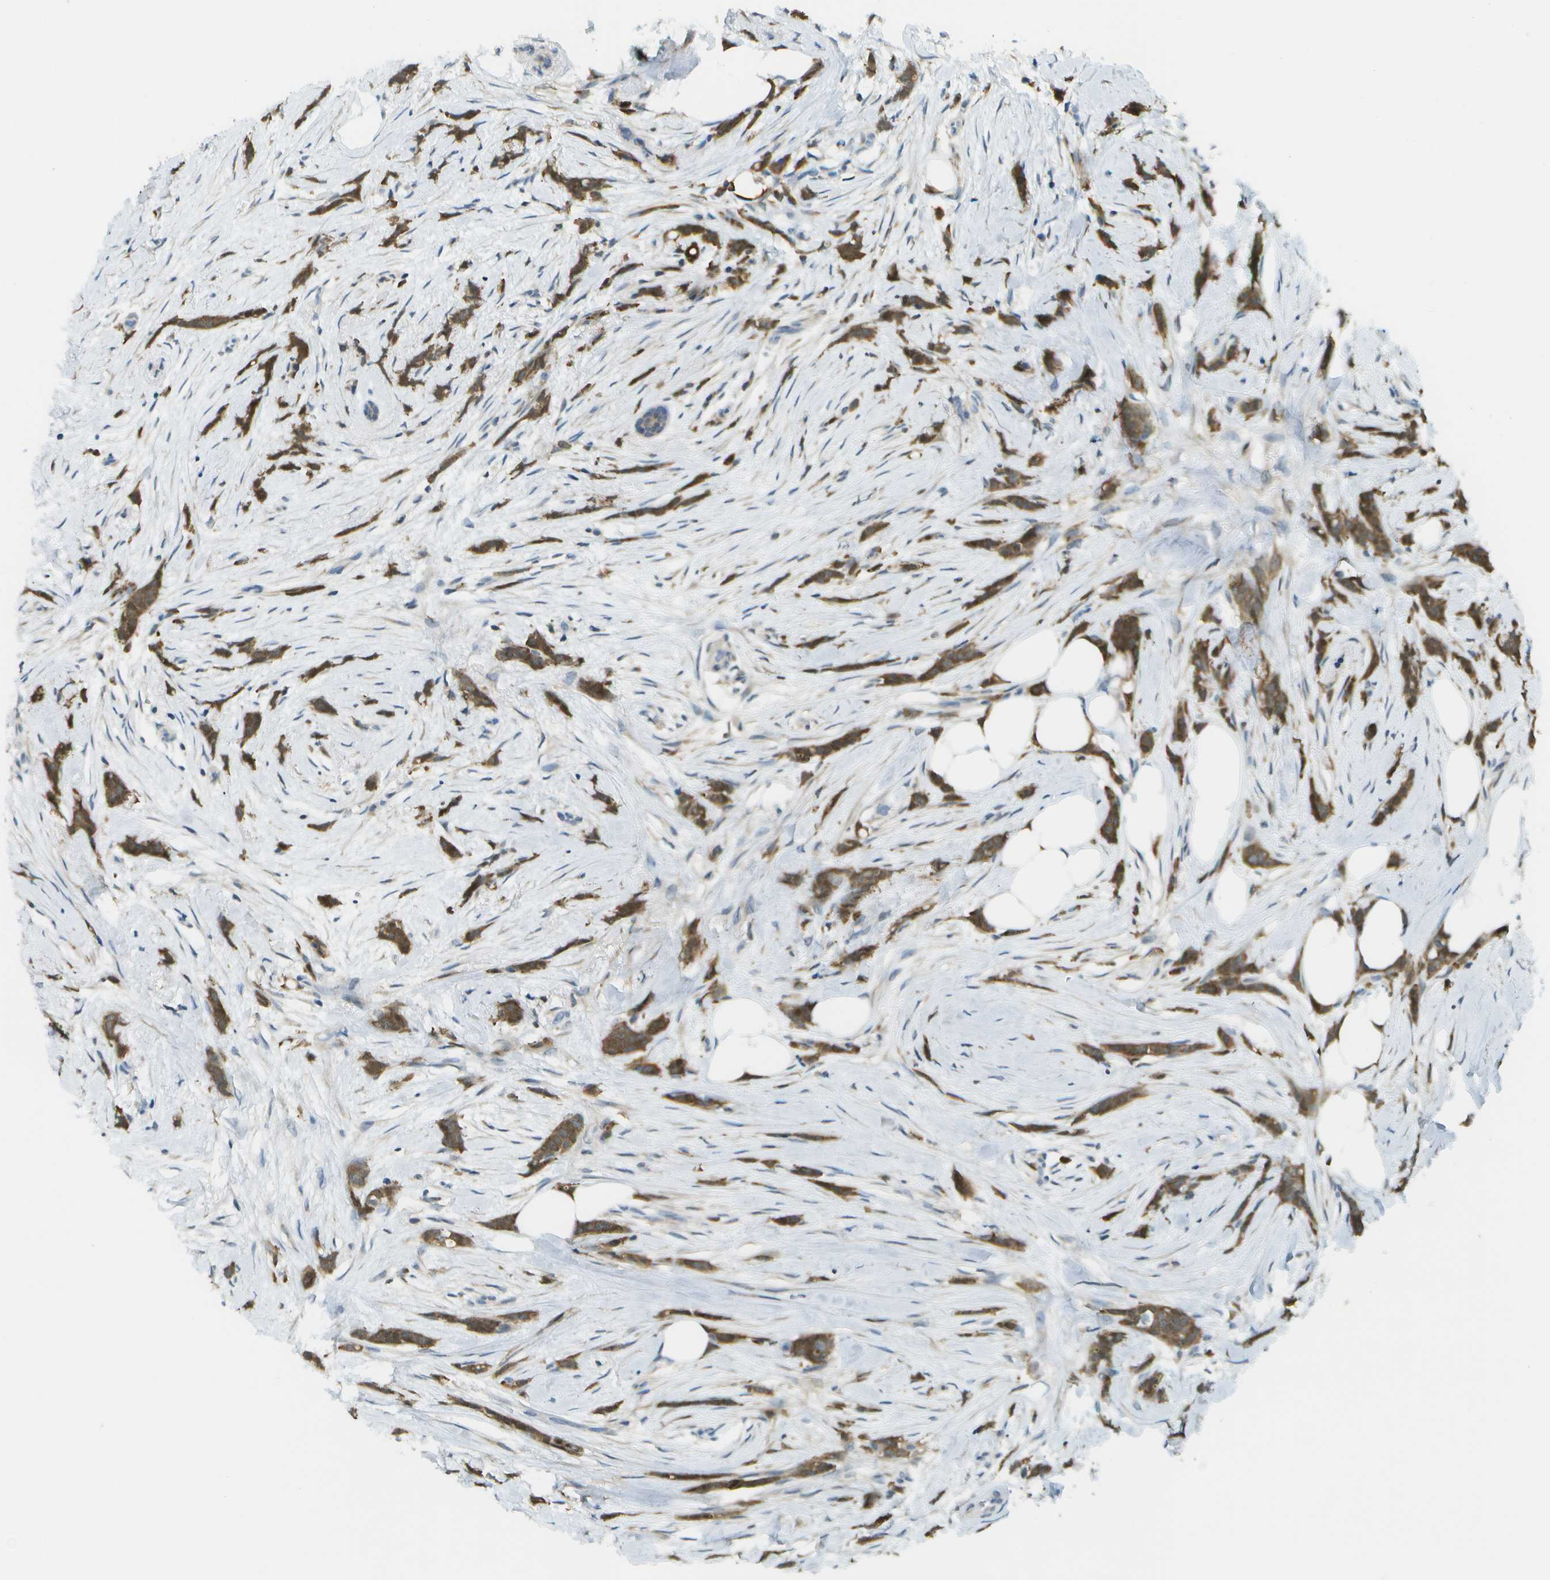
{"staining": {"intensity": "strong", "quantity": ">75%", "location": "cytoplasmic/membranous"}, "tissue": "breast cancer", "cell_type": "Tumor cells", "image_type": "cancer", "snomed": [{"axis": "morphology", "description": "Lobular carcinoma, in situ"}, {"axis": "morphology", "description": "Lobular carcinoma"}, {"axis": "topography", "description": "Breast"}], "caption": "Protein positivity by immunohistochemistry (IHC) displays strong cytoplasmic/membranous expression in approximately >75% of tumor cells in breast cancer (lobular carcinoma in situ).", "gene": "CDH23", "patient": {"sex": "female", "age": 41}}